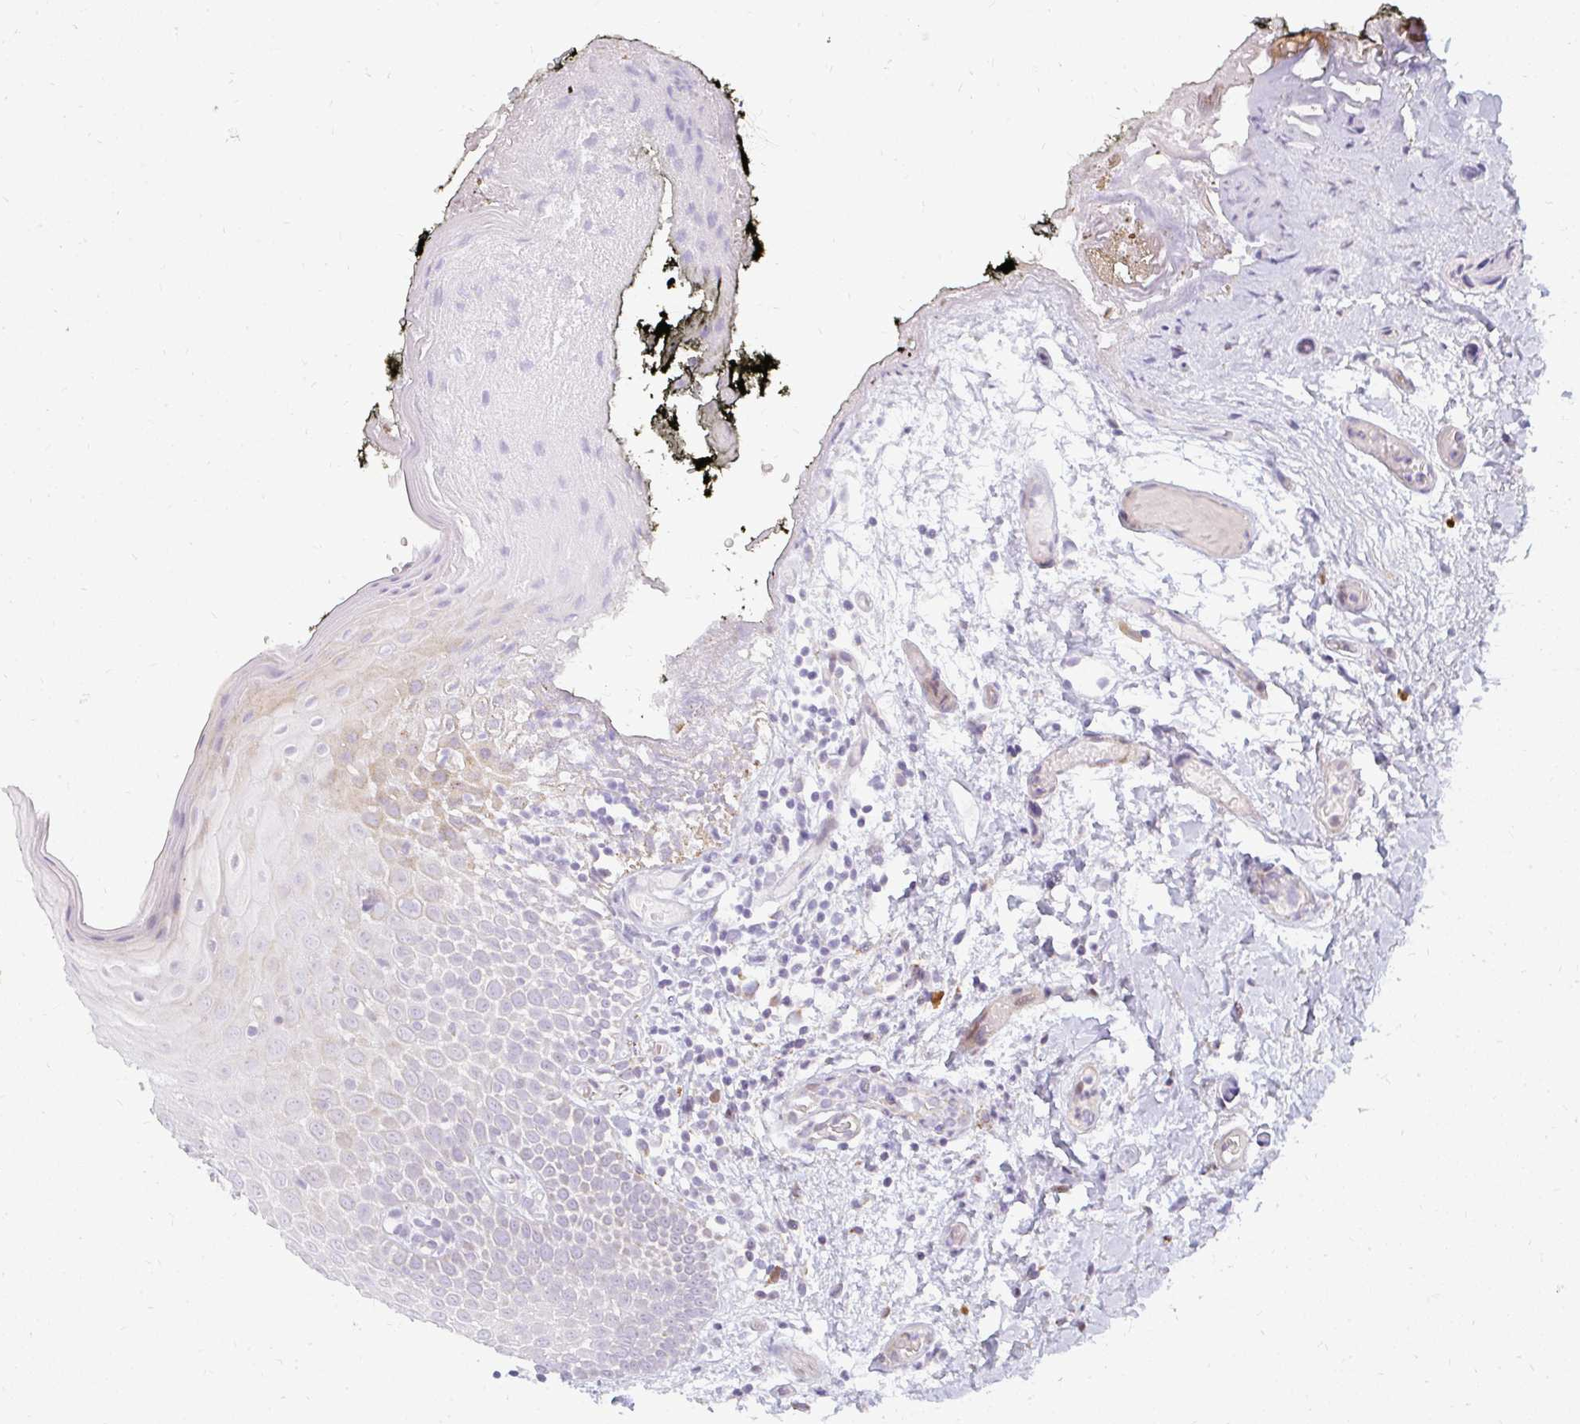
{"staining": {"intensity": "weak", "quantity": "<25%", "location": "cytoplasmic/membranous"}, "tissue": "oral mucosa", "cell_type": "Squamous epithelial cells", "image_type": "normal", "snomed": [{"axis": "morphology", "description": "Normal tissue, NOS"}, {"axis": "morphology", "description": "Squamous cell carcinoma, NOS"}, {"axis": "topography", "description": "Oral tissue"}, {"axis": "topography", "description": "Tounge, NOS"}, {"axis": "topography", "description": "Head-Neck"}], "caption": "Squamous epithelial cells show no significant protein positivity in benign oral mucosa. (DAB (3,3'-diaminobenzidine) immunohistochemistry, high magnification).", "gene": "PLA2G5", "patient": {"sex": "male", "age": 76}}